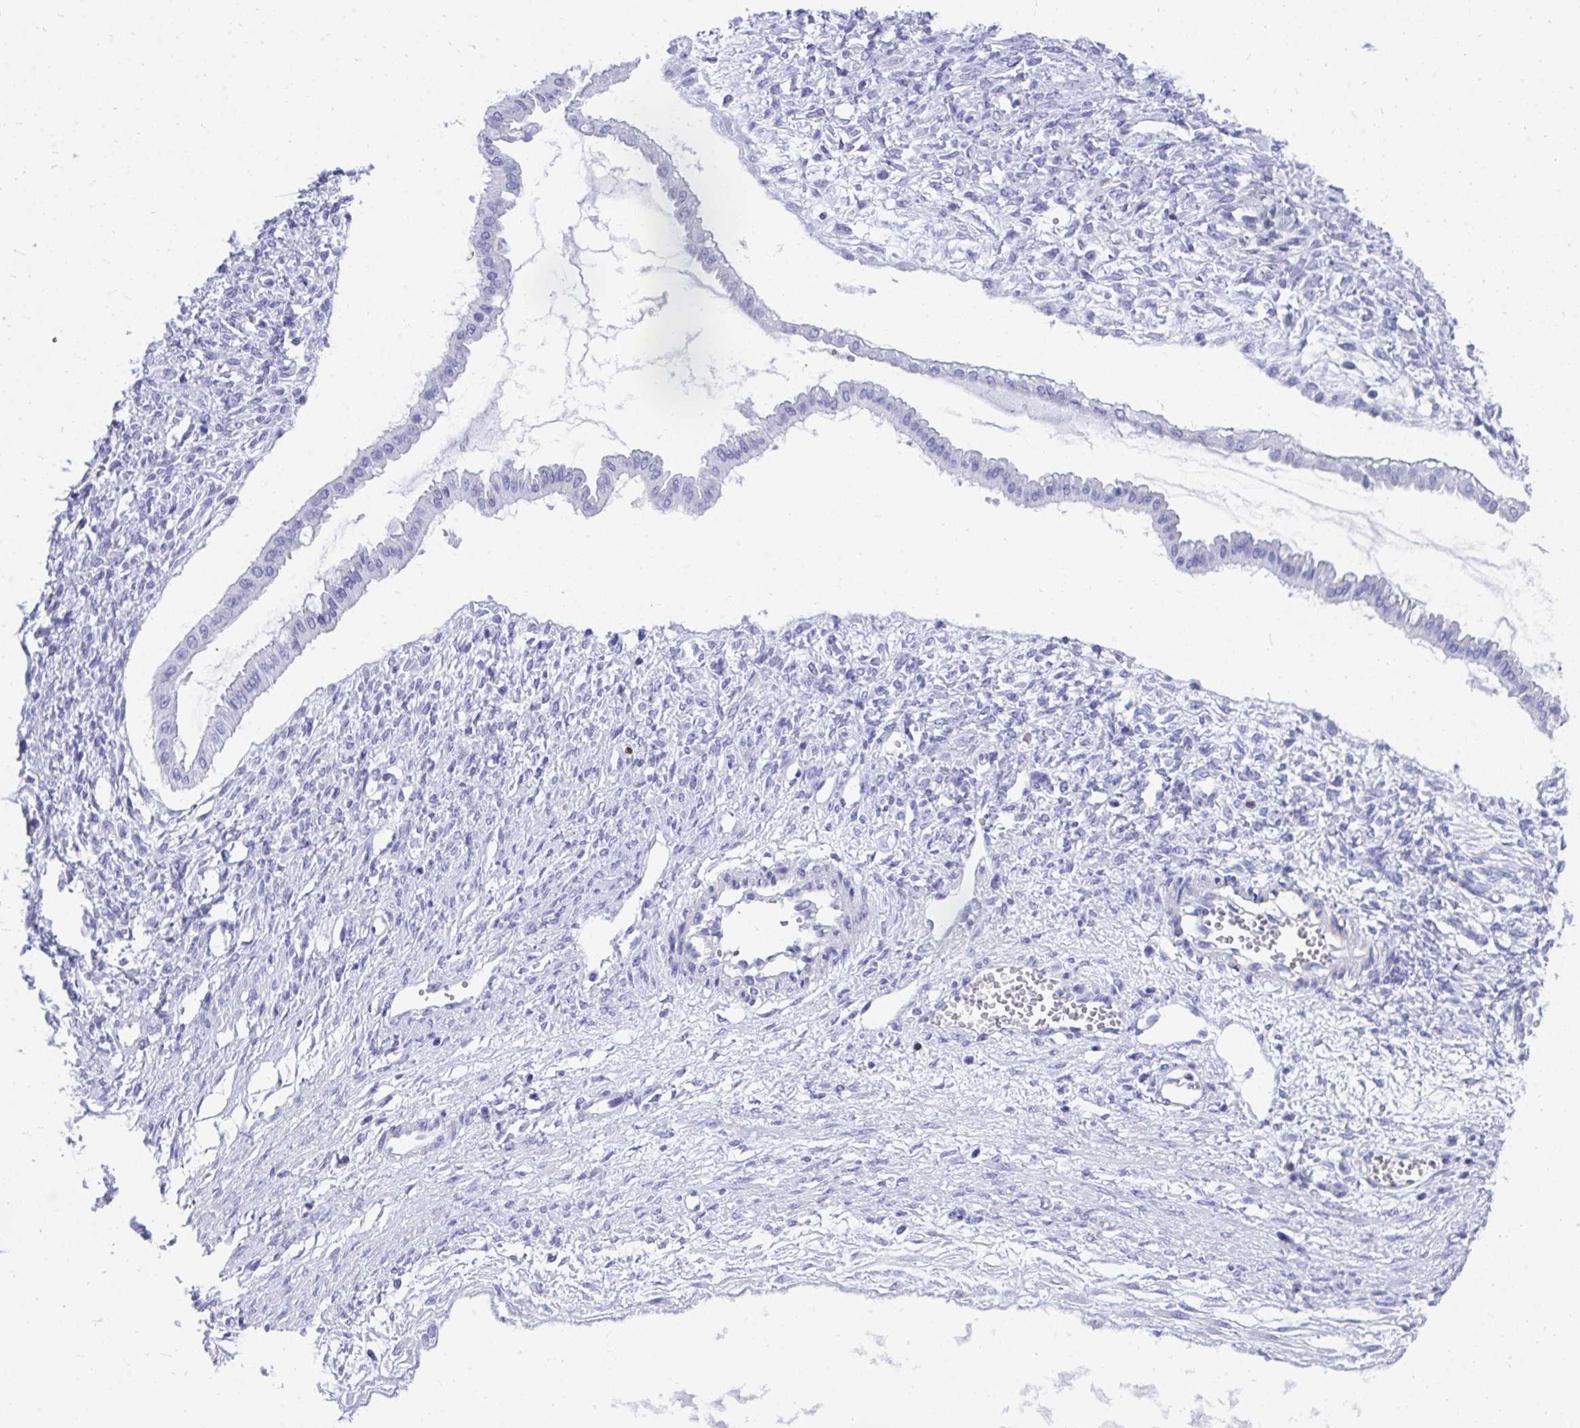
{"staining": {"intensity": "negative", "quantity": "none", "location": "none"}, "tissue": "ovarian cancer", "cell_type": "Tumor cells", "image_type": "cancer", "snomed": [{"axis": "morphology", "description": "Cystadenocarcinoma, mucinous, NOS"}, {"axis": "topography", "description": "Ovary"}], "caption": "The micrograph shows no significant positivity in tumor cells of ovarian cancer (mucinous cystadenocarcinoma).", "gene": "CD7", "patient": {"sex": "female", "age": 73}}